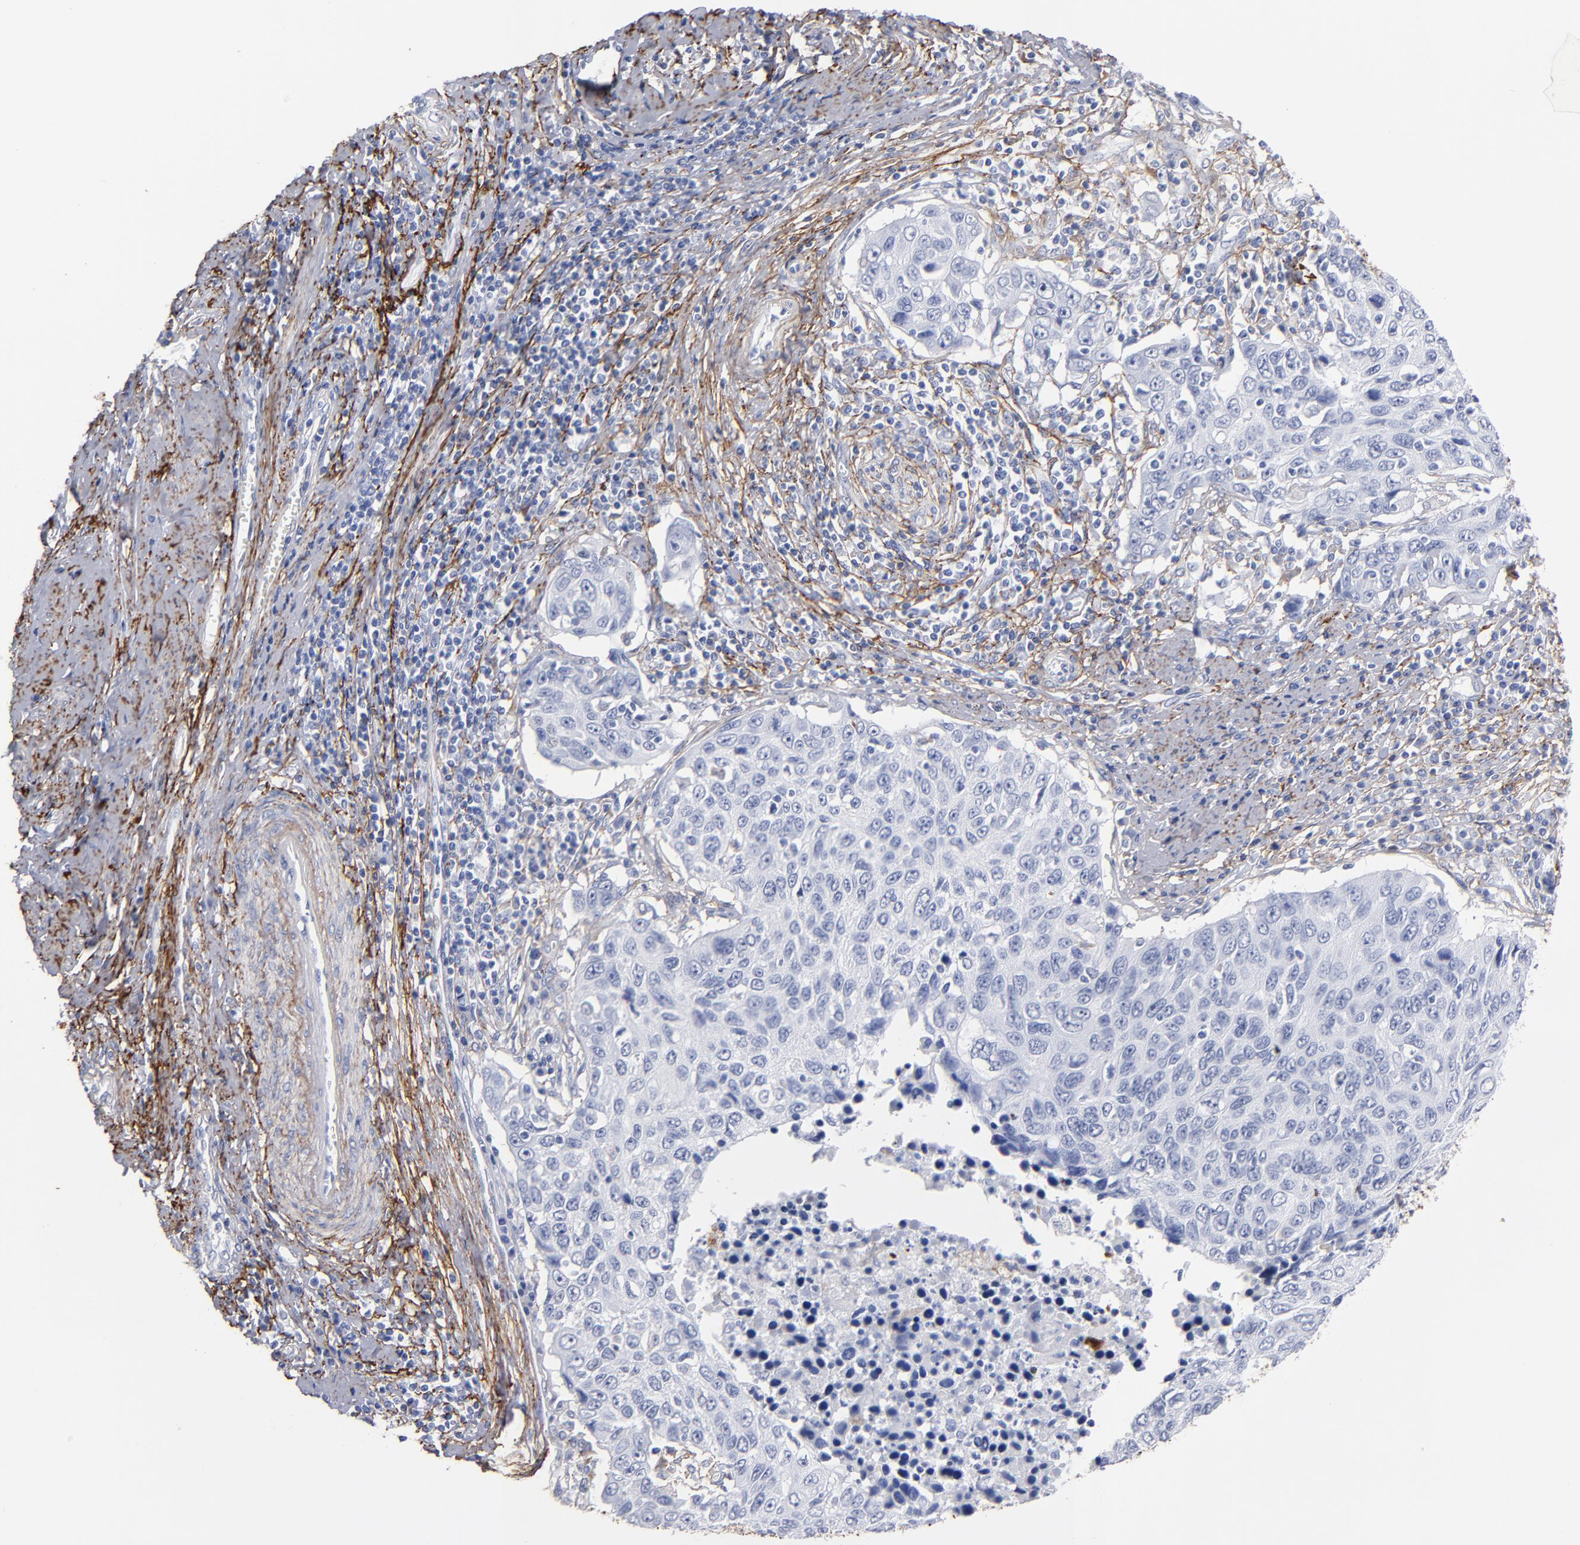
{"staining": {"intensity": "negative", "quantity": "none", "location": "none"}, "tissue": "cervical cancer", "cell_type": "Tumor cells", "image_type": "cancer", "snomed": [{"axis": "morphology", "description": "Squamous cell carcinoma, NOS"}, {"axis": "topography", "description": "Cervix"}], "caption": "Tumor cells show no significant protein expression in squamous cell carcinoma (cervical). The staining is performed using DAB (3,3'-diaminobenzidine) brown chromogen with nuclei counter-stained in using hematoxylin.", "gene": "EMILIN1", "patient": {"sex": "female", "age": 53}}